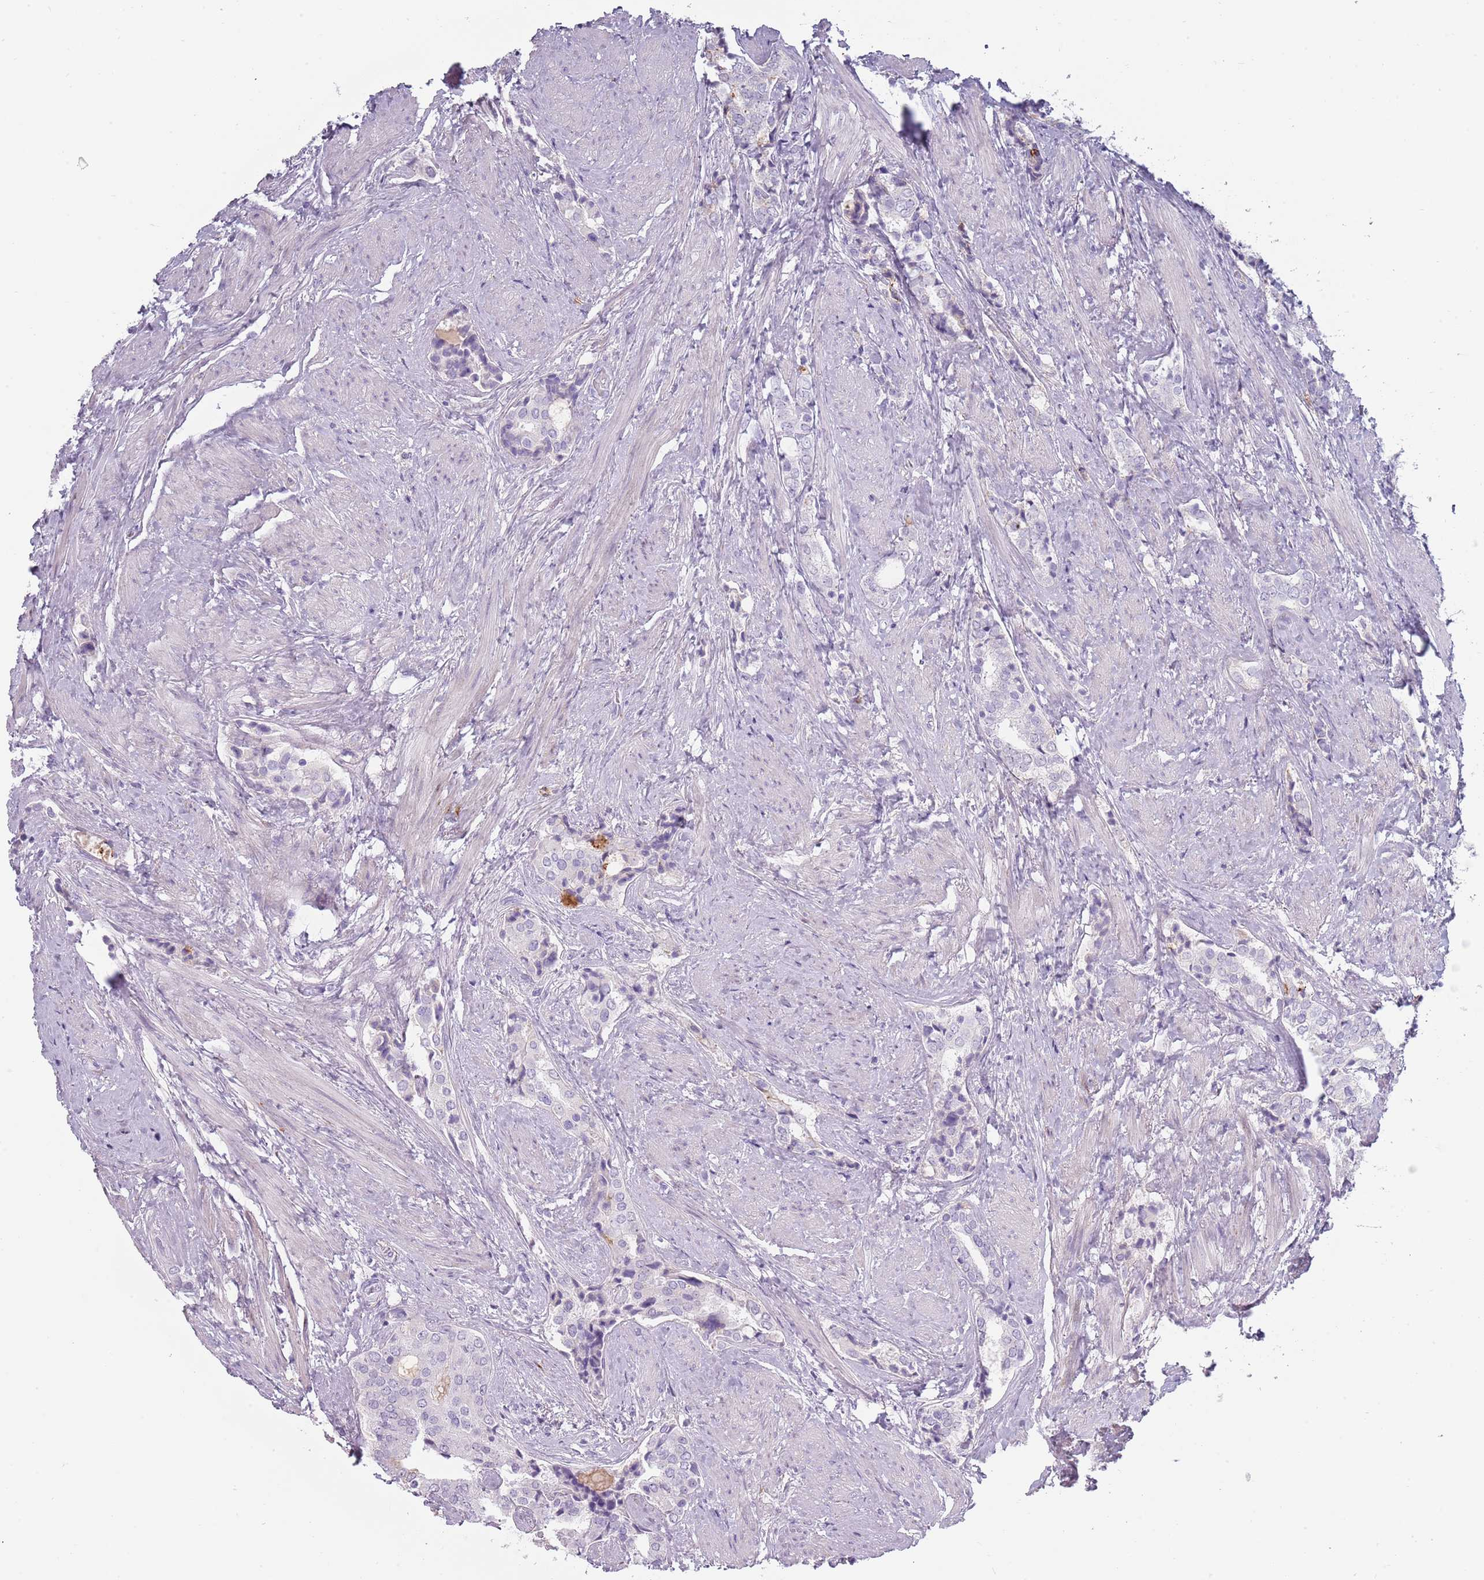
{"staining": {"intensity": "negative", "quantity": "none", "location": "none"}, "tissue": "prostate cancer", "cell_type": "Tumor cells", "image_type": "cancer", "snomed": [{"axis": "morphology", "description": "Adenocarcinoma, High grade"}, {"axis": "topography", "description": "Prostate"}], "caption": "Tumor cells are negative for protein expression in human high-grade adenocarcinoma (prostate).", "gene": "COLEC12", "patient": {"sex": "male", "age": 71}}